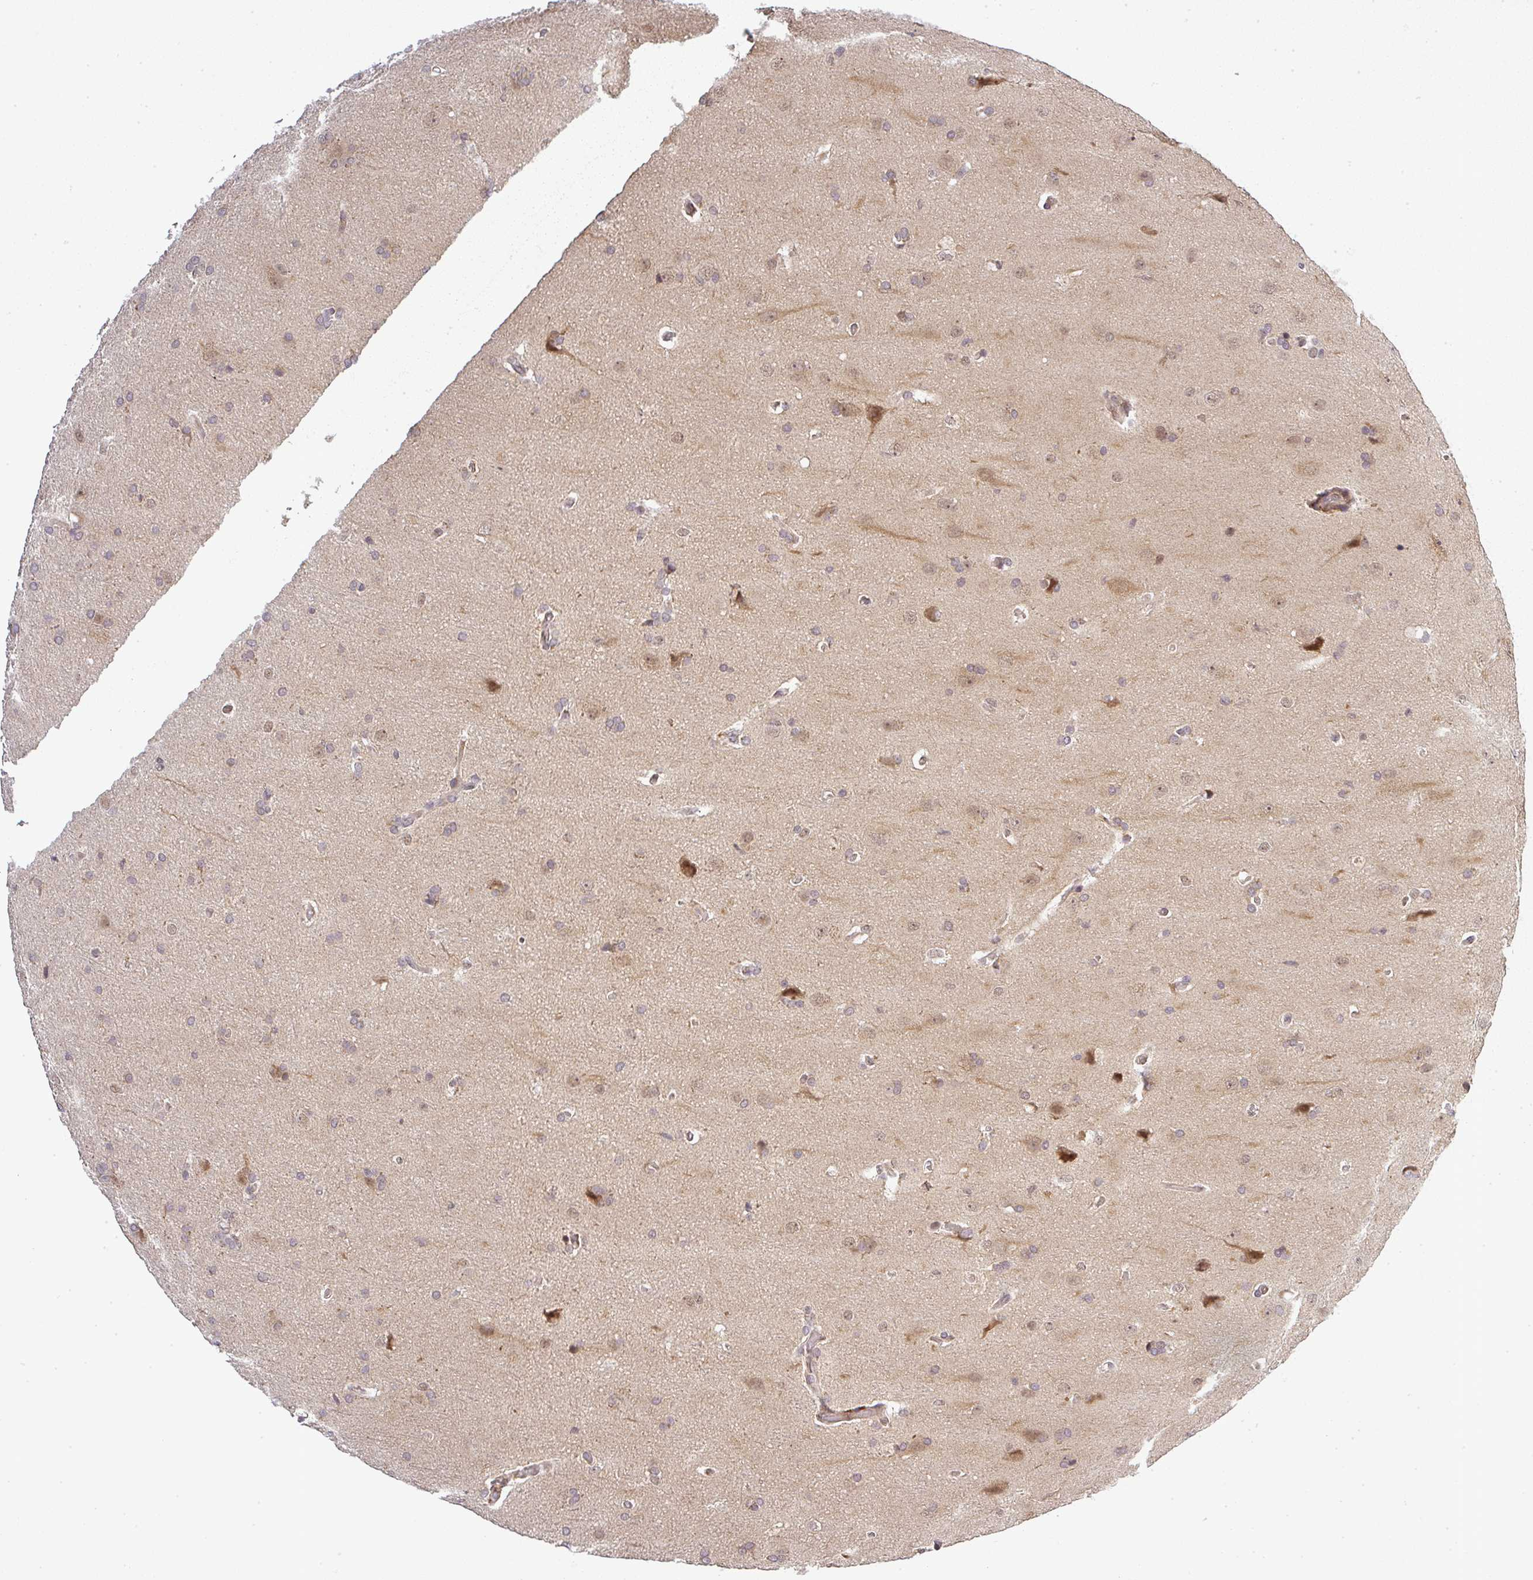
{"staining": {"intensity": "negative", "quantity": "none", "location": "none"}, "tissue": "glioma", "cell_type": "Tumor cells", "image_type": "cancer", "snomed": [{"axis": "morphology", "description": "Glioma, malignant, High grade"}, {"axis": "topography", "description": "Brain"}], "caption": "Micrograph shows no significant protein staining in tumor cells of malignant glioma (high-grade).", "gene": "FAM153A", "patient": {"sex": "male", "age": 56}}